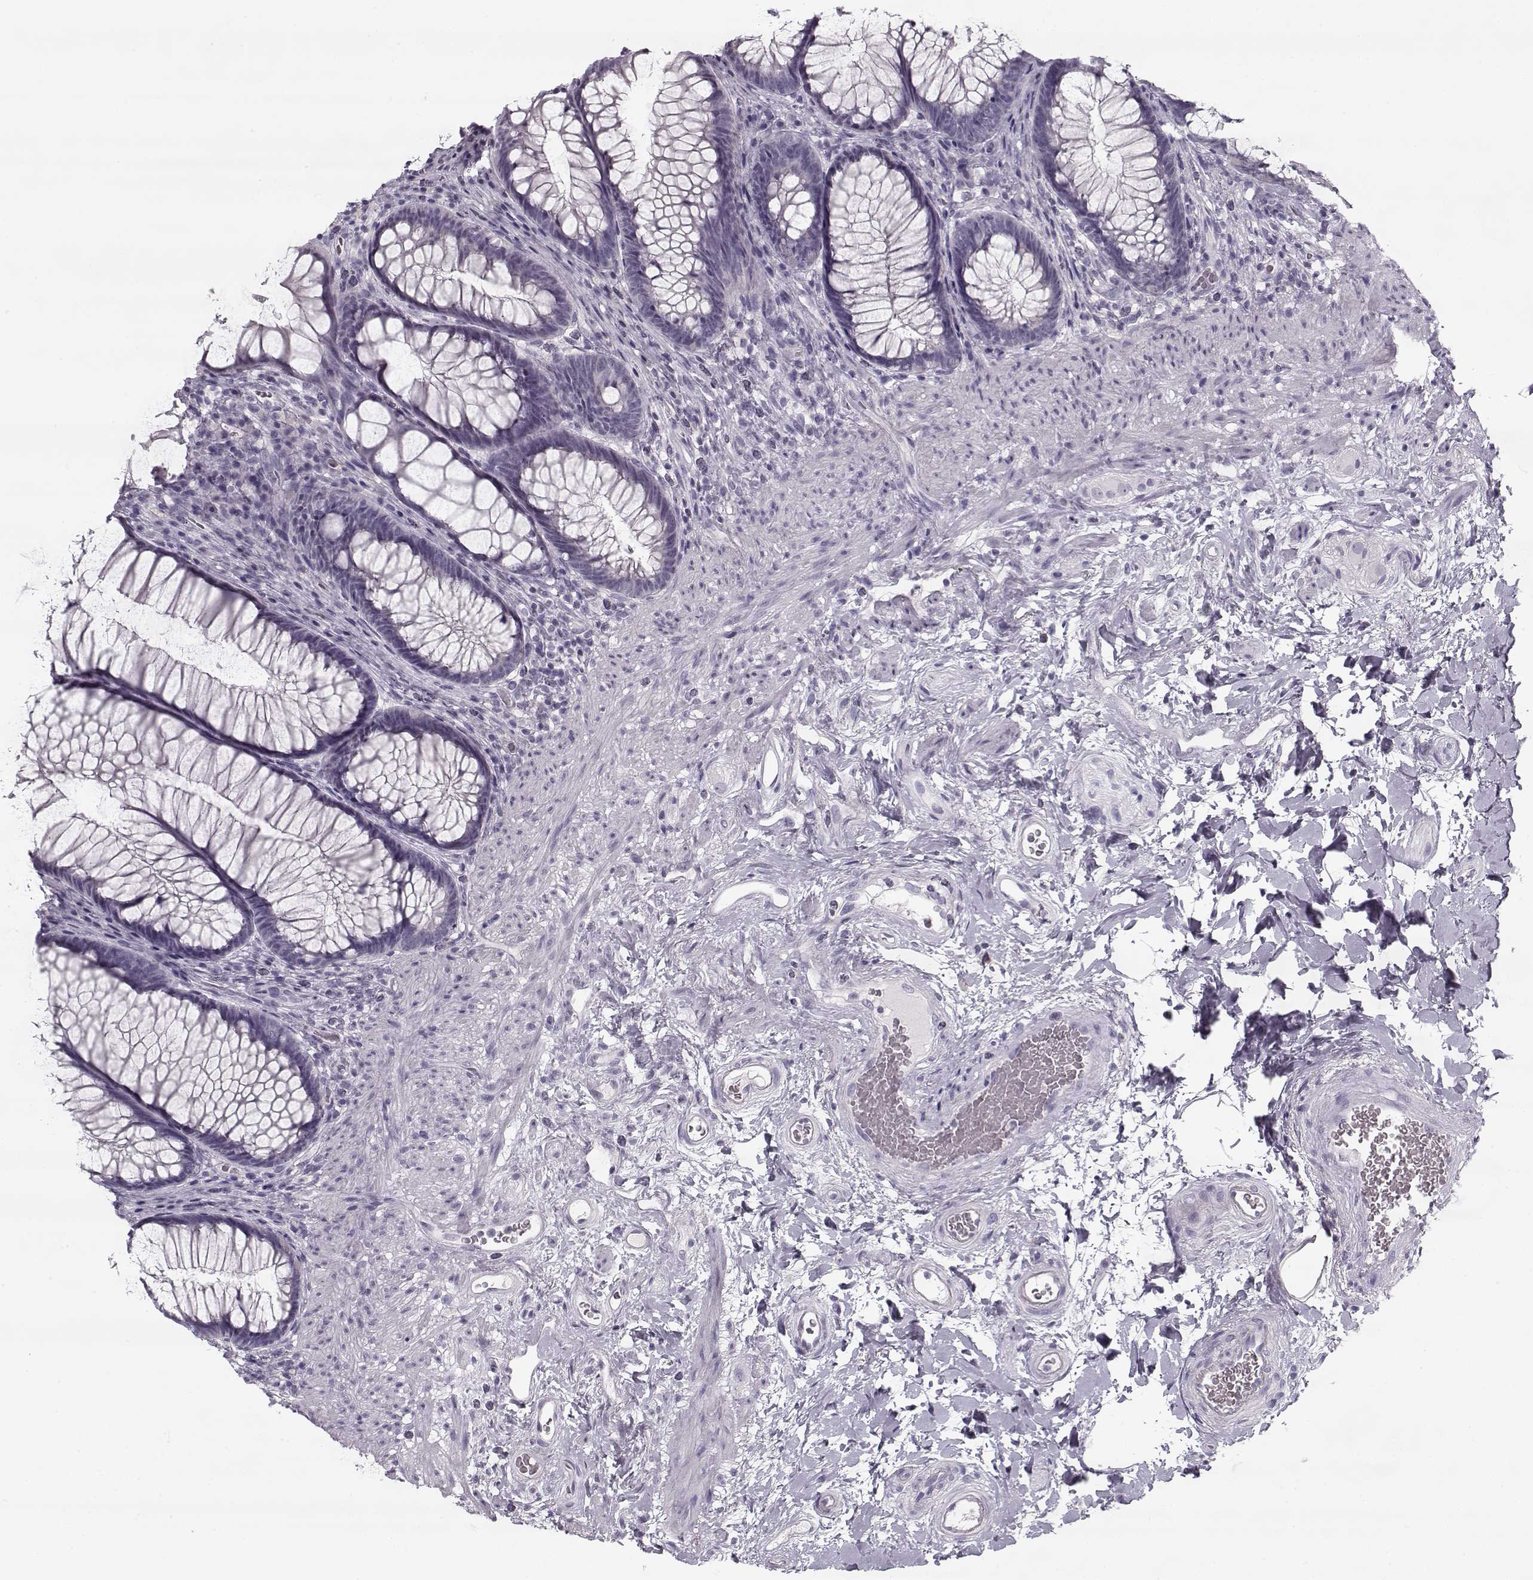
{"staining": {"intensity": "negative", "quantity": "none", "location": "none"}, "tissue": "rectum", "cell_type": "Glandular cells", "image_type": "normal", "snomed": [{"axis": "morphology", "description": "Normal tissue, NOS"}, {"axis": "topography", "description": "Smooth muscle"}, {"axis": "topography", "description": "Rectum"}], "caption": "DAB (3,3'-diaminobenzidine) immunohistochemical staining of normal human rectum reveals no significant positivity in glandular cells. The staining was performed using DAB (3,3'-diaminobenzidine) to visualize the protein expression in brown, while the nuclei were stained in blue with hematoxylin (Magnification: 20x).", "gene": "PNMT", "patient": {"sex": "male", "age": 53}}